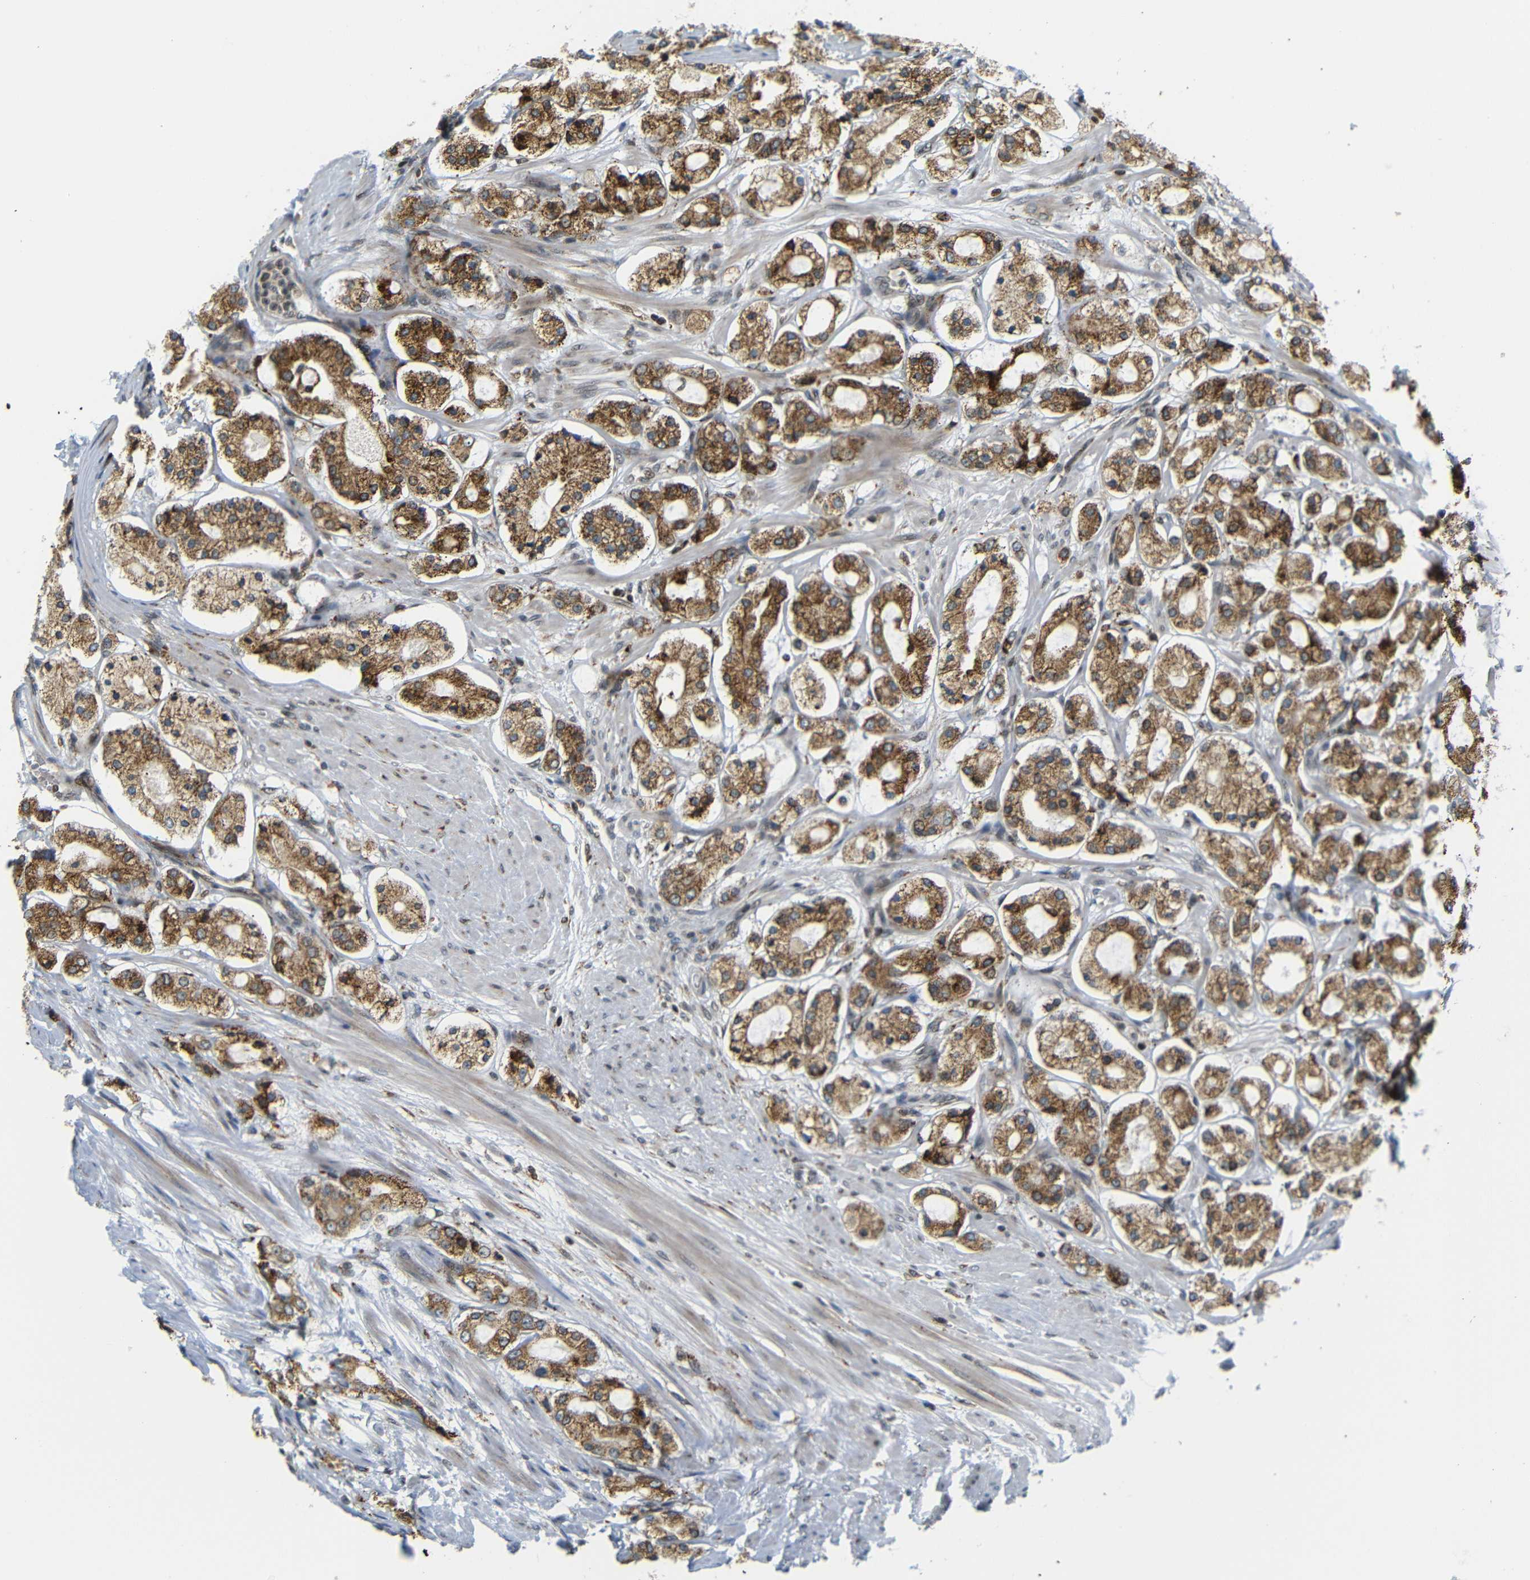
{"staining": {"intensity": "moderate", "quantity": ">75%", "location": "cytoplasmic/membranous"}, "tissue": "prostate cancer", "cell_type": "Tumor cells", "image_type": "cancer", "snomed": [{"axis": "morphology", "description": "Adenocarcinoma, High grade"}, {"axis": "topography", "description": "Prostate"}], "caption": "Protein expression analysis of prostate cancer displays moderate cytoplasmic/membranous positivity in about >75% of tumor cells.", "gene": "SPCS2", "patient": {"sex": "male", "age": 65}}